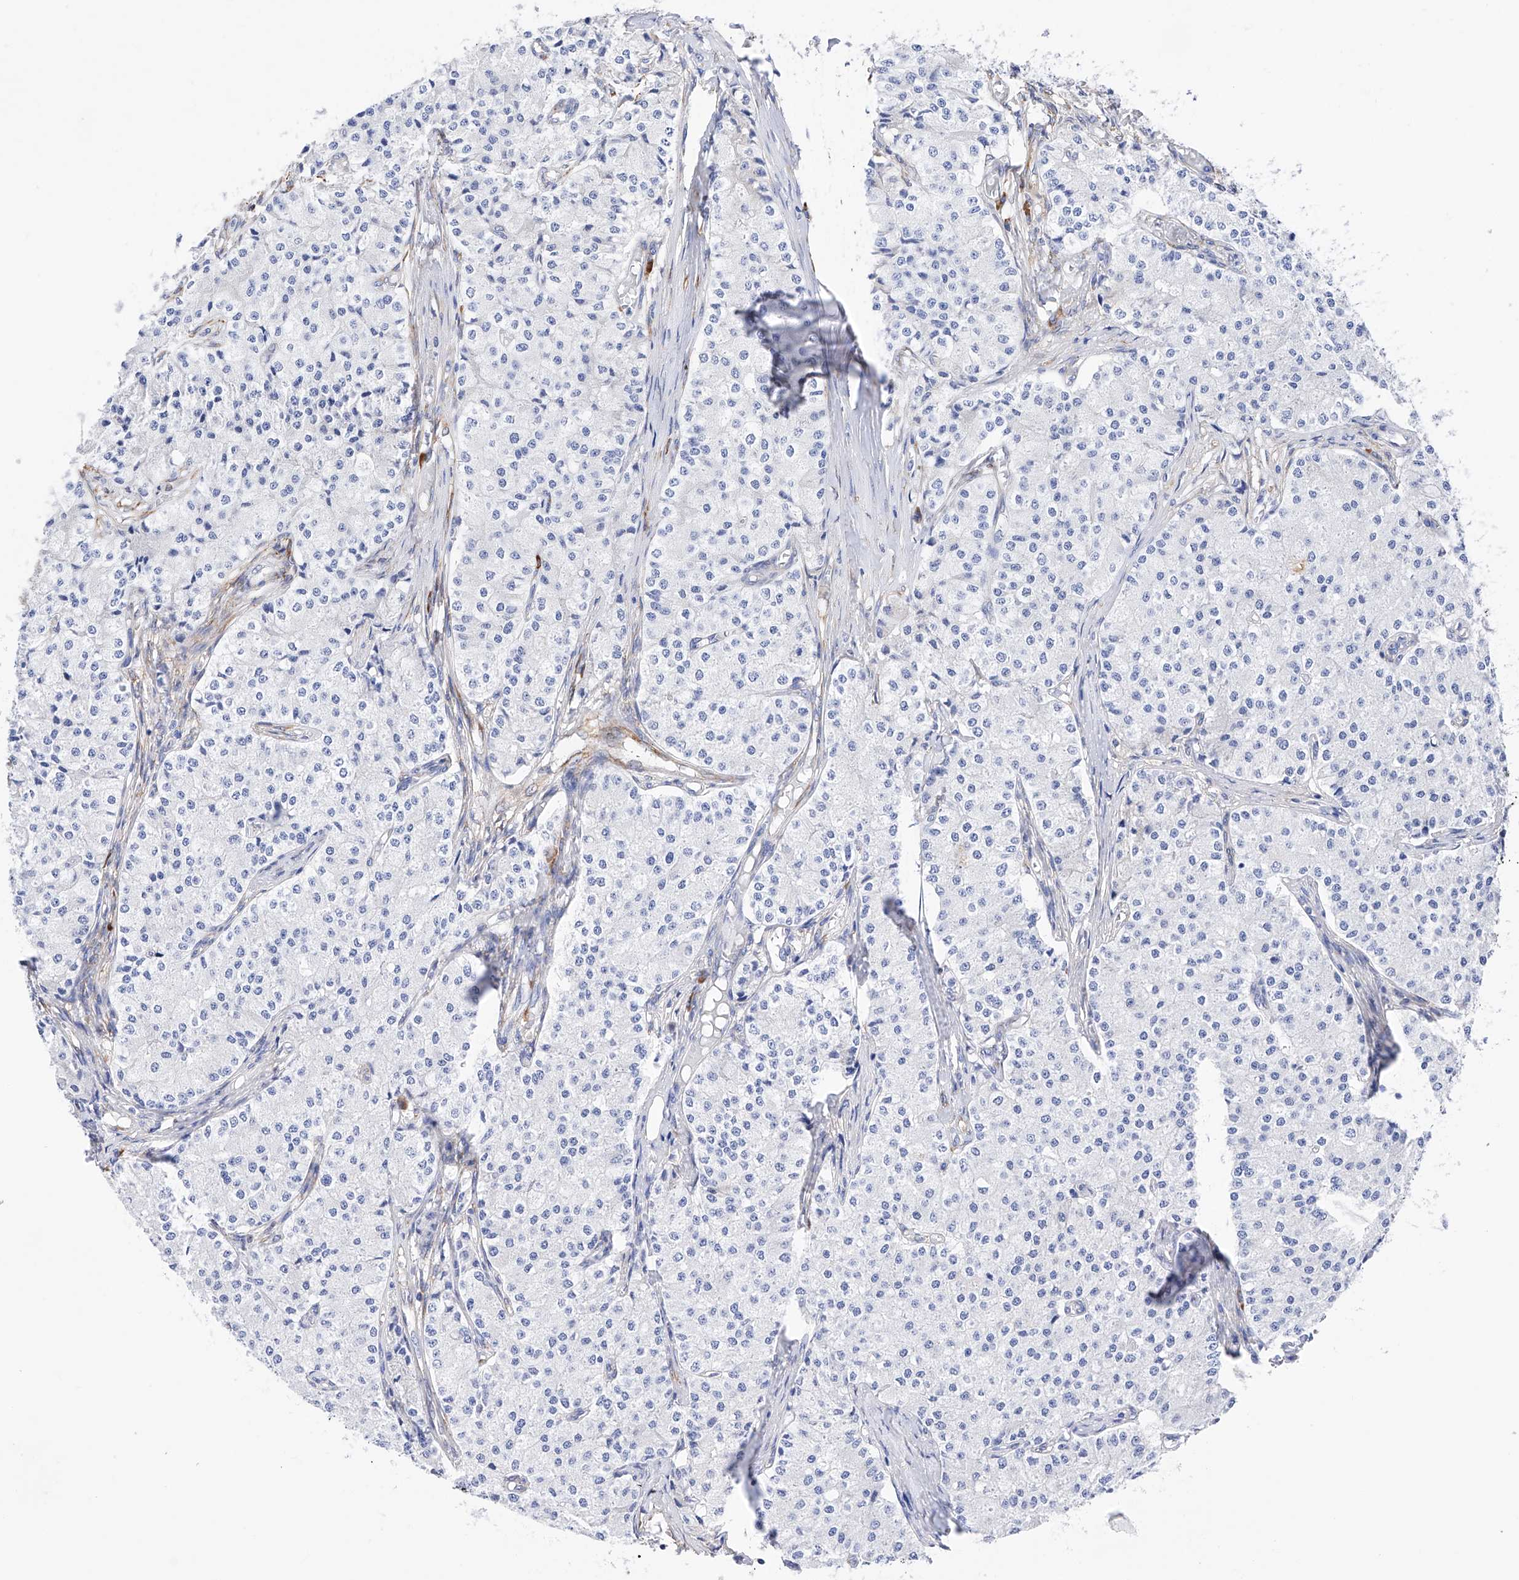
{"staining": {"intensity": "negative", "quantity": "none", "location": "none"}, "tissue": "carcinoid", "cell_type": "Tumor cells", "image_type": "cancer", "snomed": [{"axis": "morphology", "description": "Carcinoid, malignant, NOS"}, {"axis": "topography", "description": "Colon"}], "caption": "A high-resolution histopathology image shows immunohistochemistry (IHC) staining of malignant carcinoid, which shows no significant positivity in tumor cells.", "gene": "PDIA5", "patient": {"sex": "female", "age": 52}}